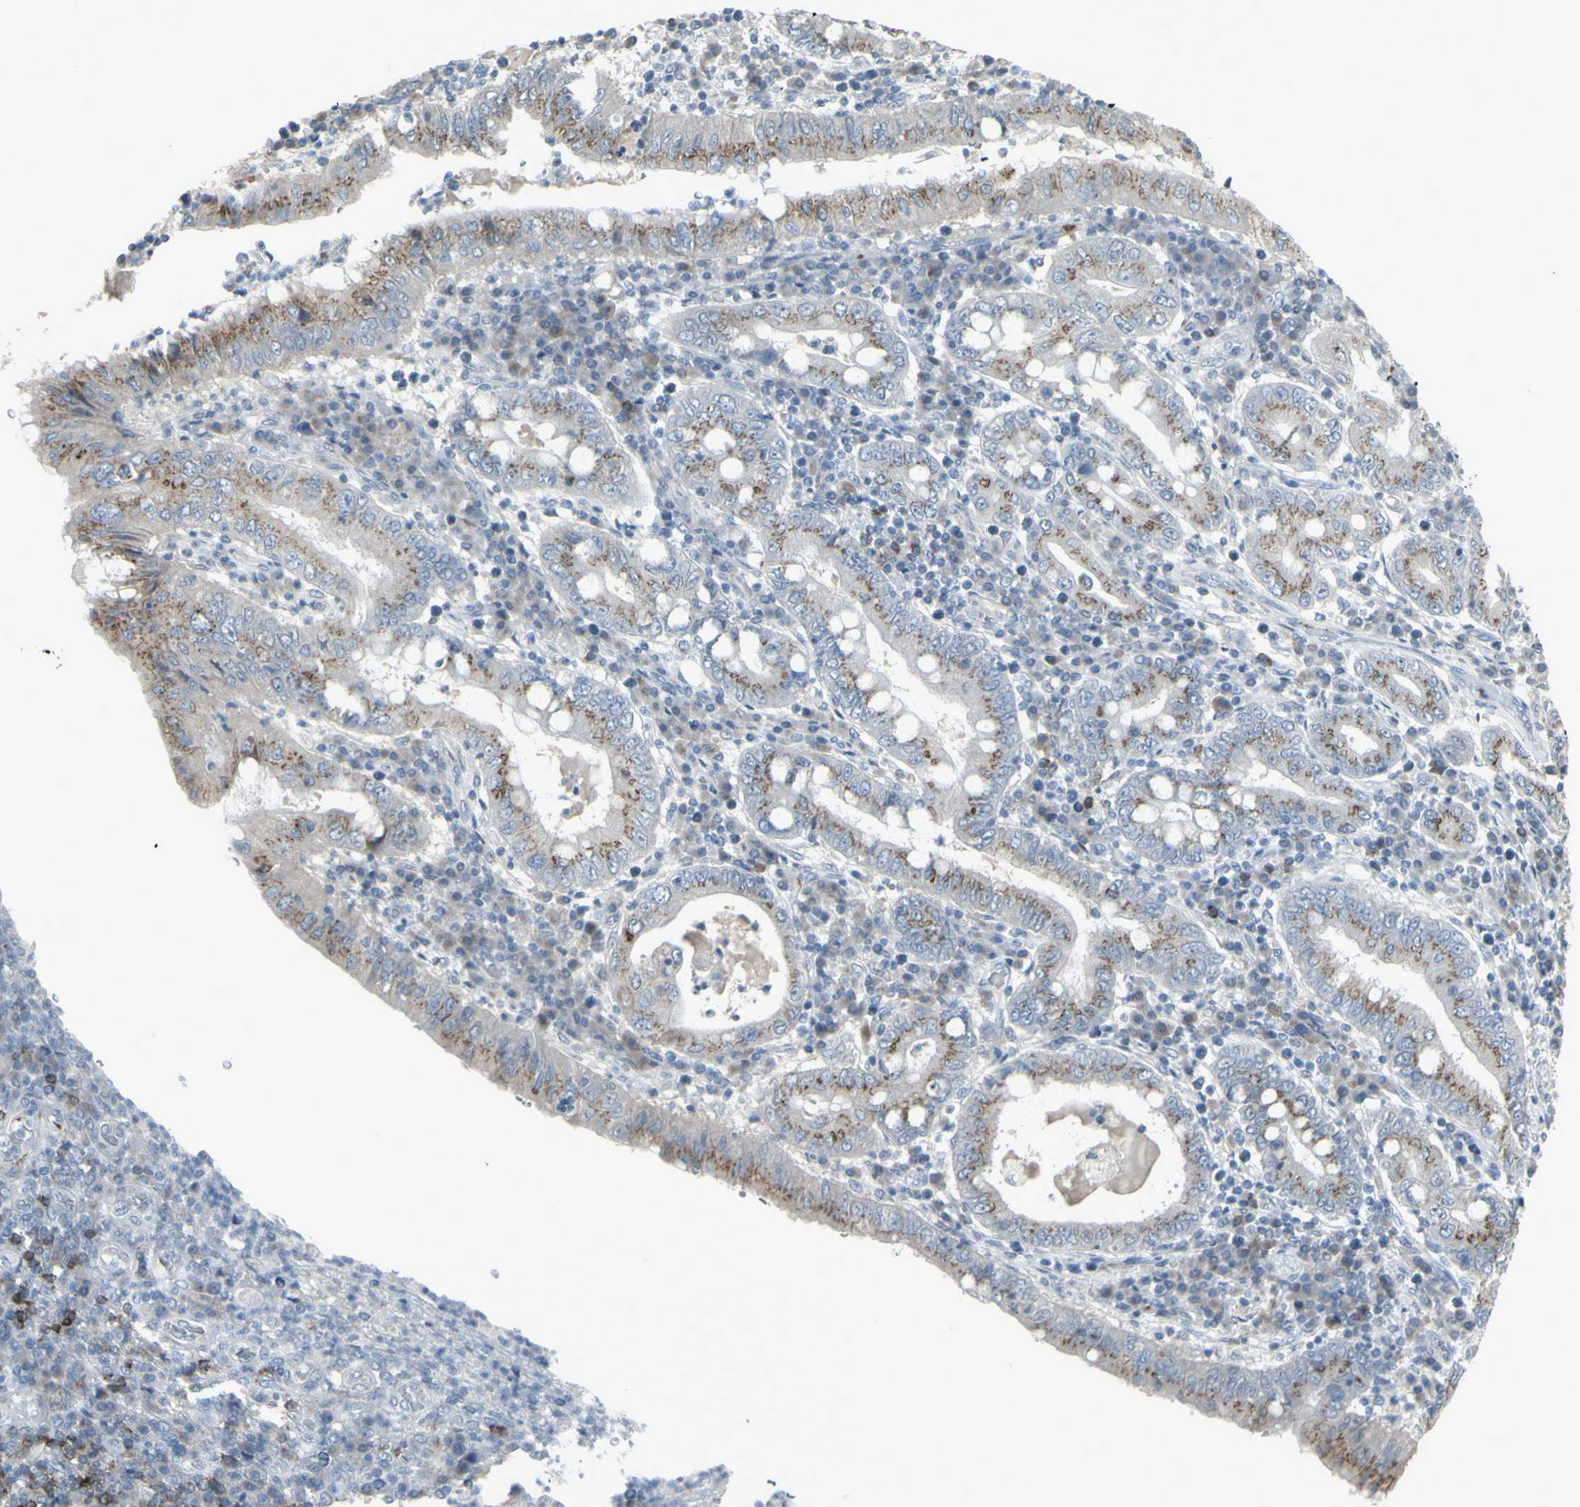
{"staining": {"intensity": "moderate", "quantity": "25%-75%", "location": "cytoplasmic/membranous"}, "tissue": "stomach cancer", "cell_type": "Tumor cells", "image_type": "cancer", "snomed": [{"axis": "morphology", "description": "Normal tissue, NOS"}, {"axis": "morphology", "description": "Adenocarcinoma, NOS"}, {"axis": "topography", "description": "Esophagus"}, {"axis": "topography", "description": "Stomach, upper"}, {"axis": "topography", "description": "Peripheral nerve tissue"}], "caption": "A high-resolution micrograph shows IHC staining of adenocarcinoma (stomach), which demonstrates moderate cytoplasmic/membranous expression in about 25%-75% of tumor cells. The staining was performed using DAB (3,3'-diaminobenzidine) to visualize the protein expression in brown, while the nuclei were stained in blue with hematoxylin (Magnification: 20x).", "gene": "CD79B", "patient": {"sex": "male", "age": 62}}